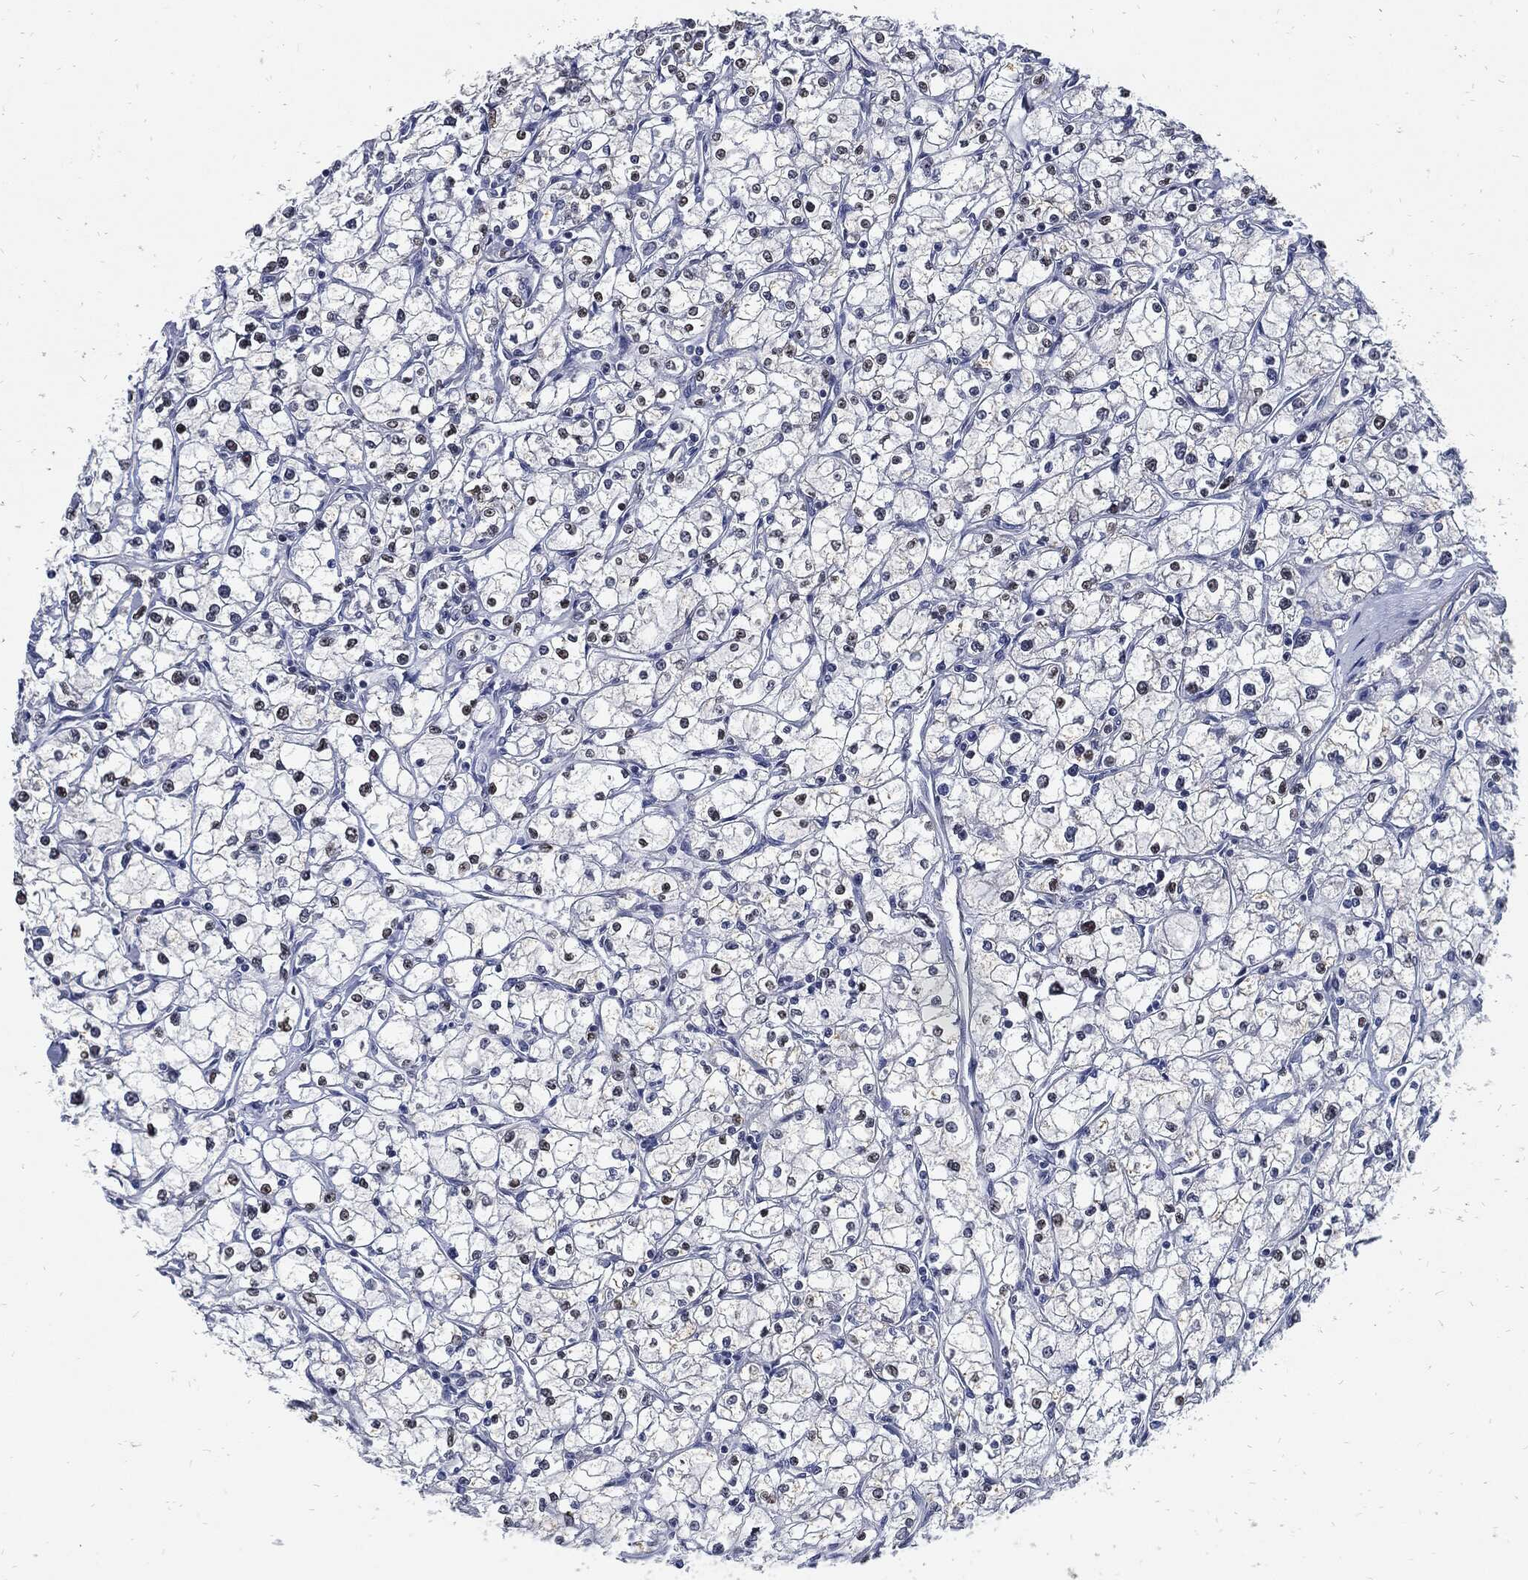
{"staining": {"intensity": "negative", "quantity": "none", "location": "none"}, "tissue": "renal cancer", "cell_type": "Tumor cells", "image_type": "cancer", "snomed": [{"axis": "morphology", "description": "Adenocarcinoma, NOS"}, {"axis": "topography", "description": "Kidney"}], "caption": "An immunohistochemistry image of adenocarcinoma (renal) is shown. There is no staining in tumor cells of adenocarcinoma (renal).", "gene": "NBN", "patient": {"sex": "male", "age": 67}}